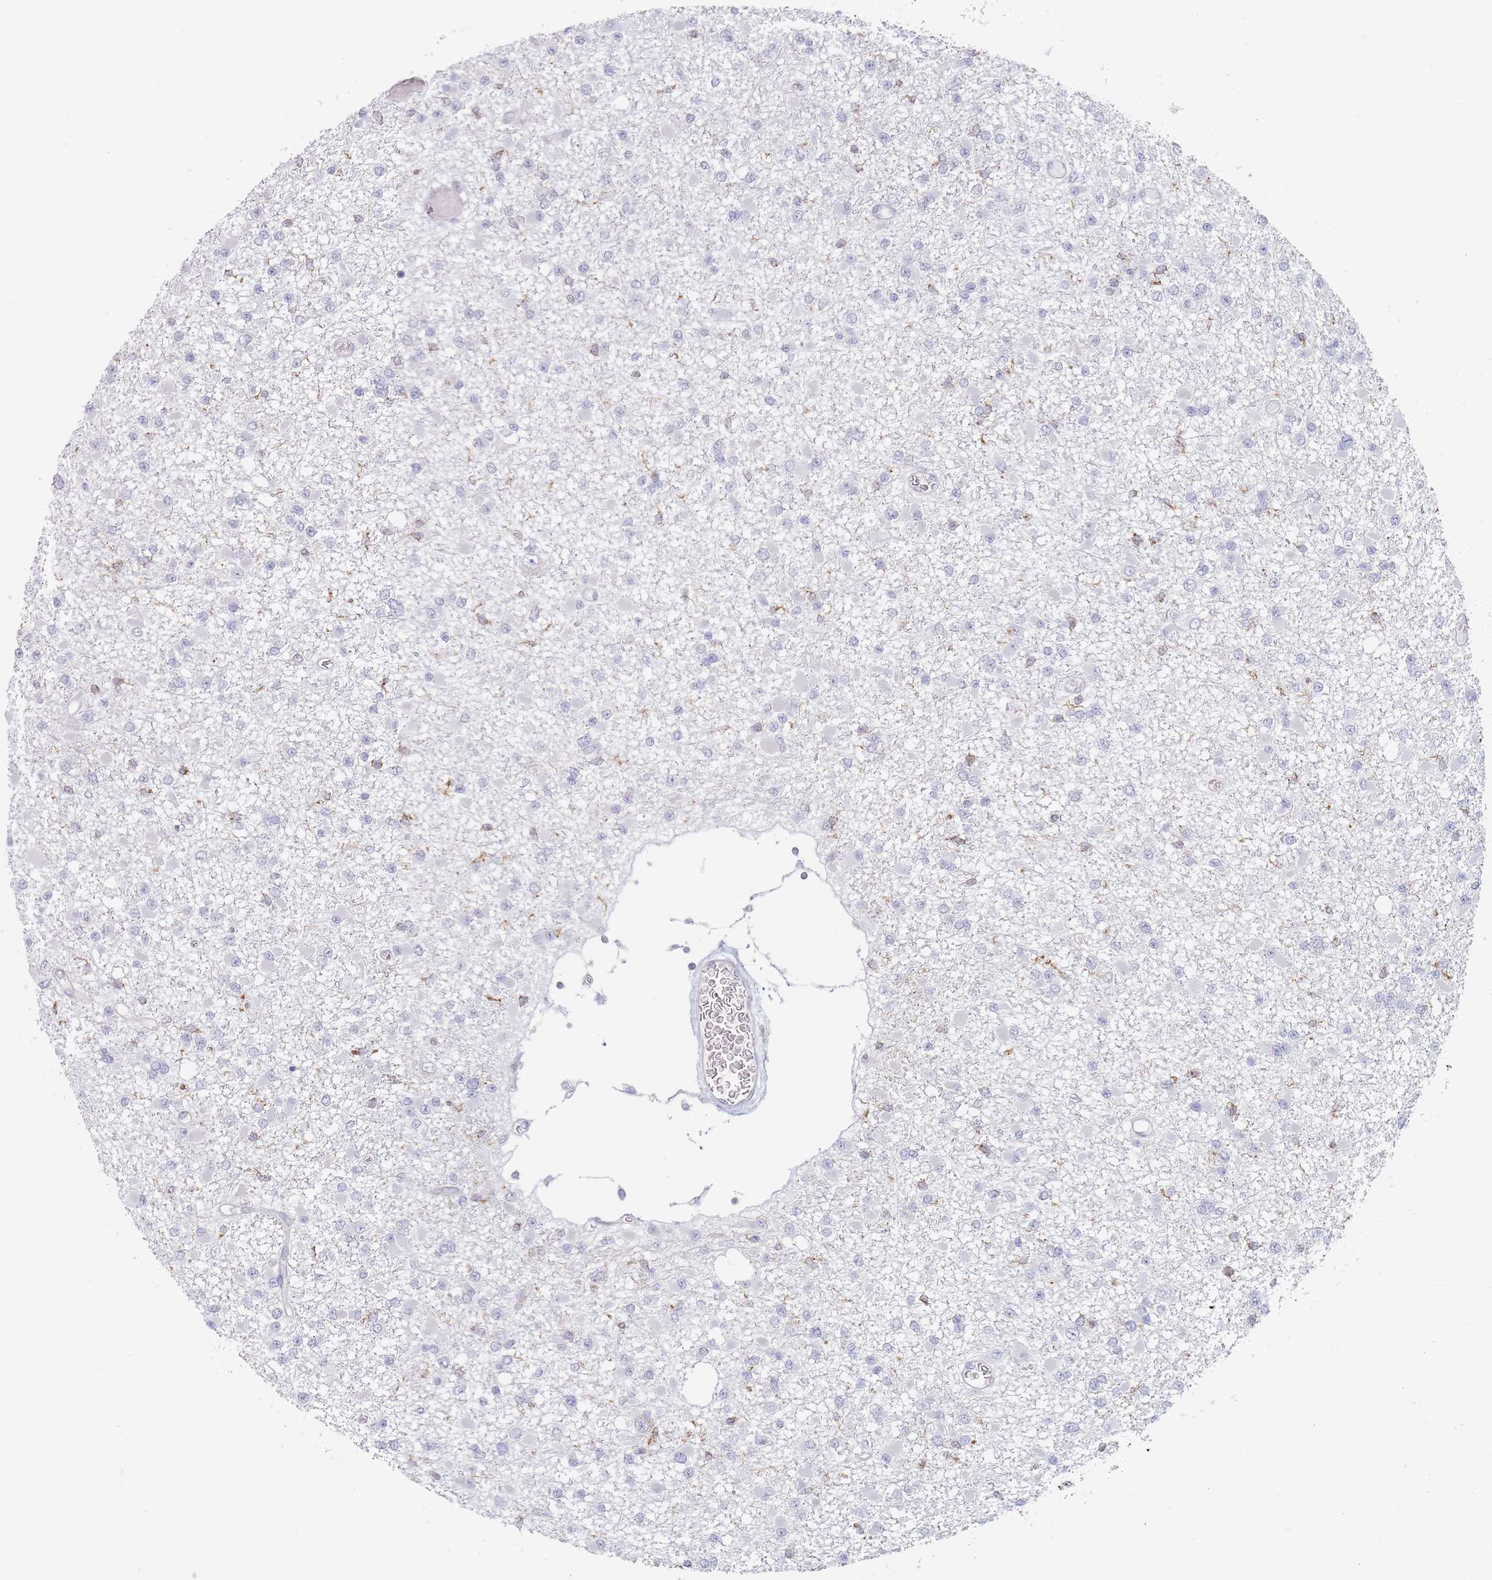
{"staining": {"intensity": "negative", "quantity": "none", "location": "none"}, "tissue": "glioma", "cell_type": "Tumor cells", "image_type": "cancer", "snomed": [{"axis": "morphology", "description": "Glioma, malignant, Low grade"}, {"axis": "topography", "description": "Brain"}], "caption": "Malignant glioma (low-grade) was stained to show a protein in brown. There is no significant staining in tumor cells.", "gene": "MAP1S", "patient": {"sex": "female", "age": 22}}